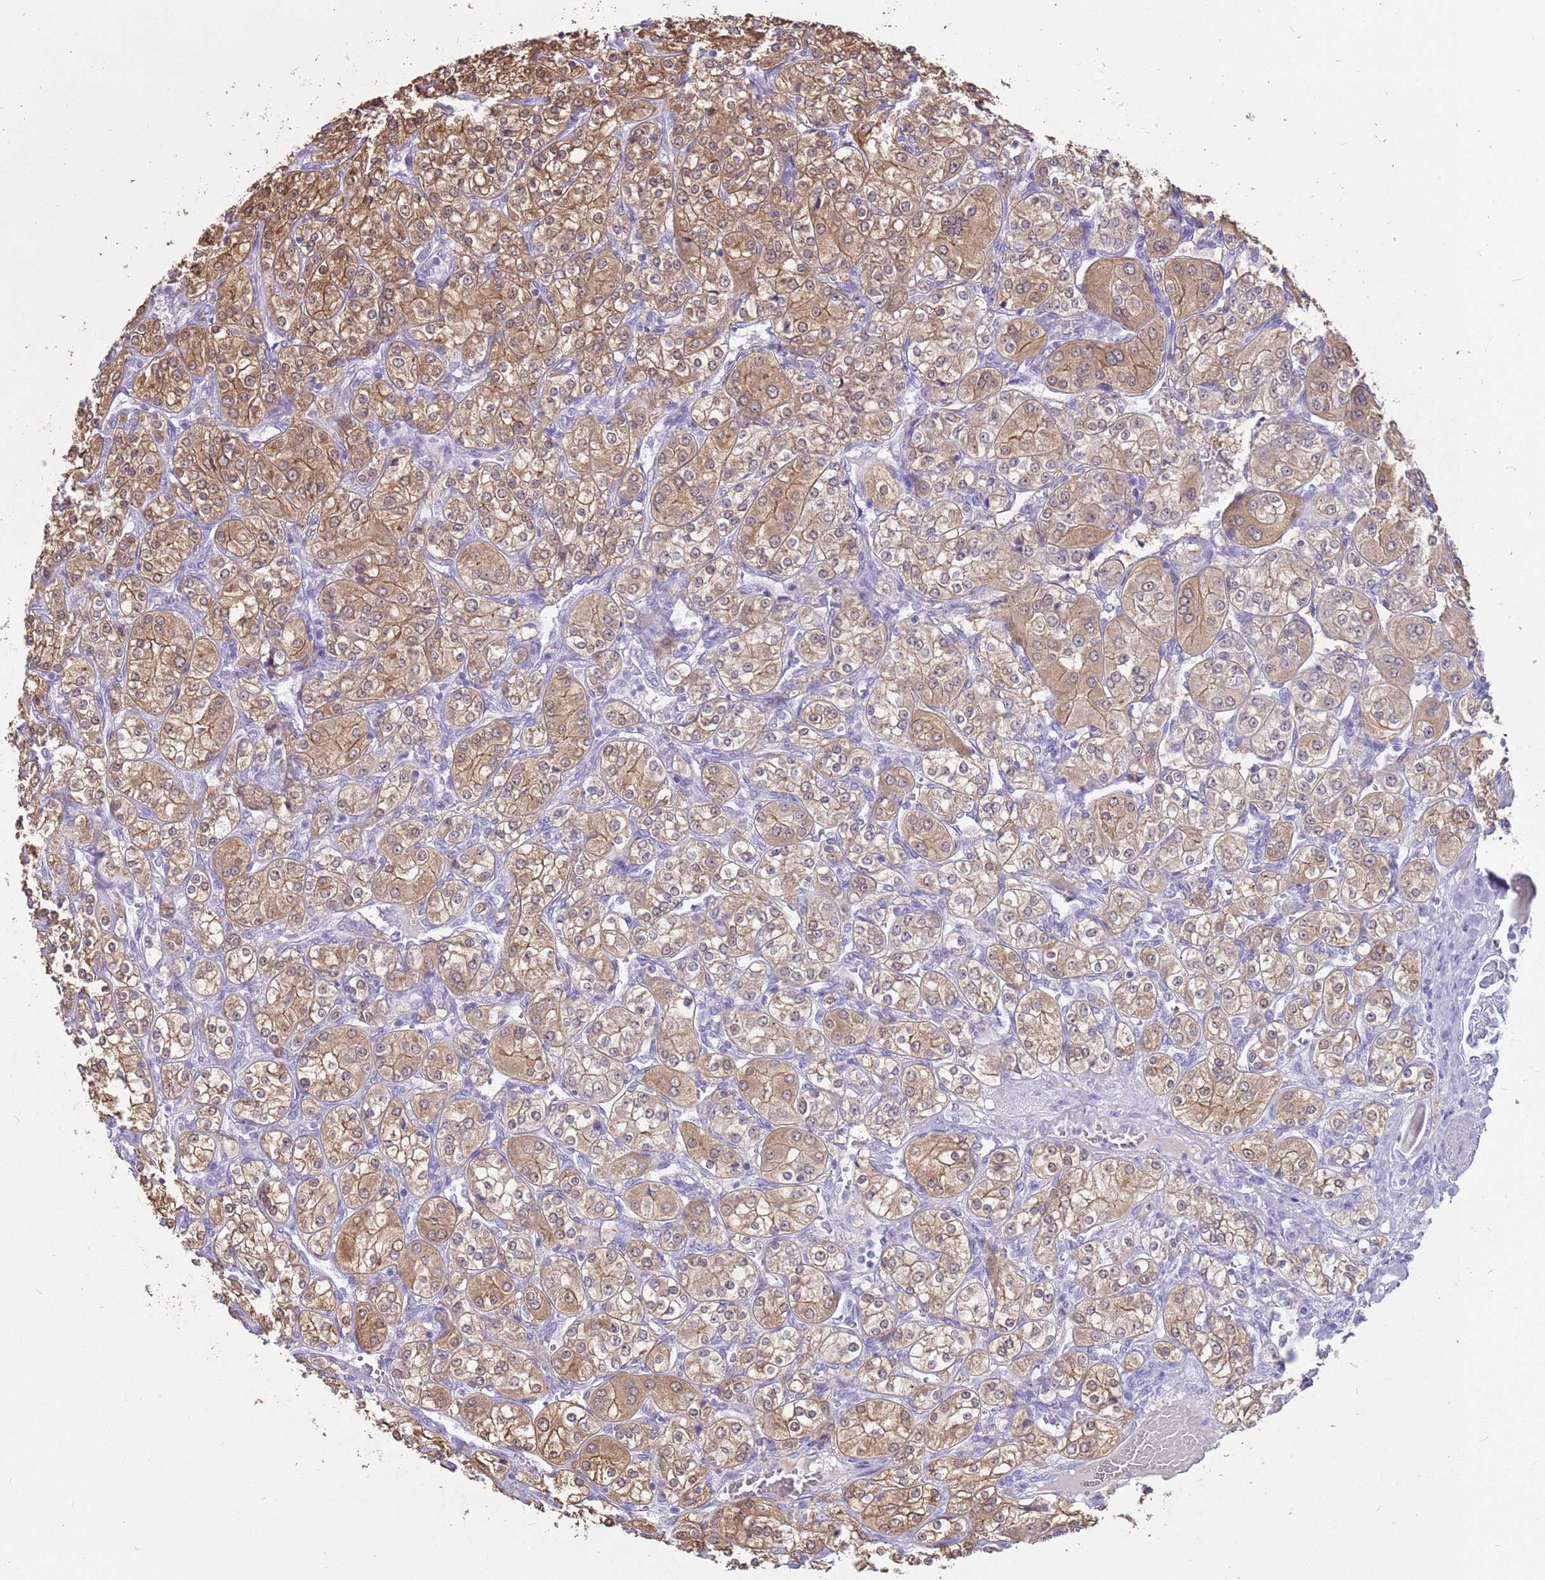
{"staining": {"intensity": "moderate", "quantity": ">75%", "location": "cytoplasmic/membranous,nuclear"}, "tissue": "renal cancer", "cell_type": "Tumor cells", "image_type": "cancer", "snomed": [{"axis": "morphology", "description": "Adenocarcinoma, NOS"}, {"axis": "topography", "description": "Kidney"}], "caption": "Renal cancer stained with DAB (3,3'-diaminobenzidine) immunohistochemistry (IHC) demonstrates medium levels of moderate cytoplasmic/membranous and nuclear positivity in approximately >75% of tumor cells. The staining was performed using DAB, with brown indicating positive protein expression. Nuclei are stained blue with hematoxylin.", "gene": "NBPF3", "patient": {"sex": "male", "age": 77}}